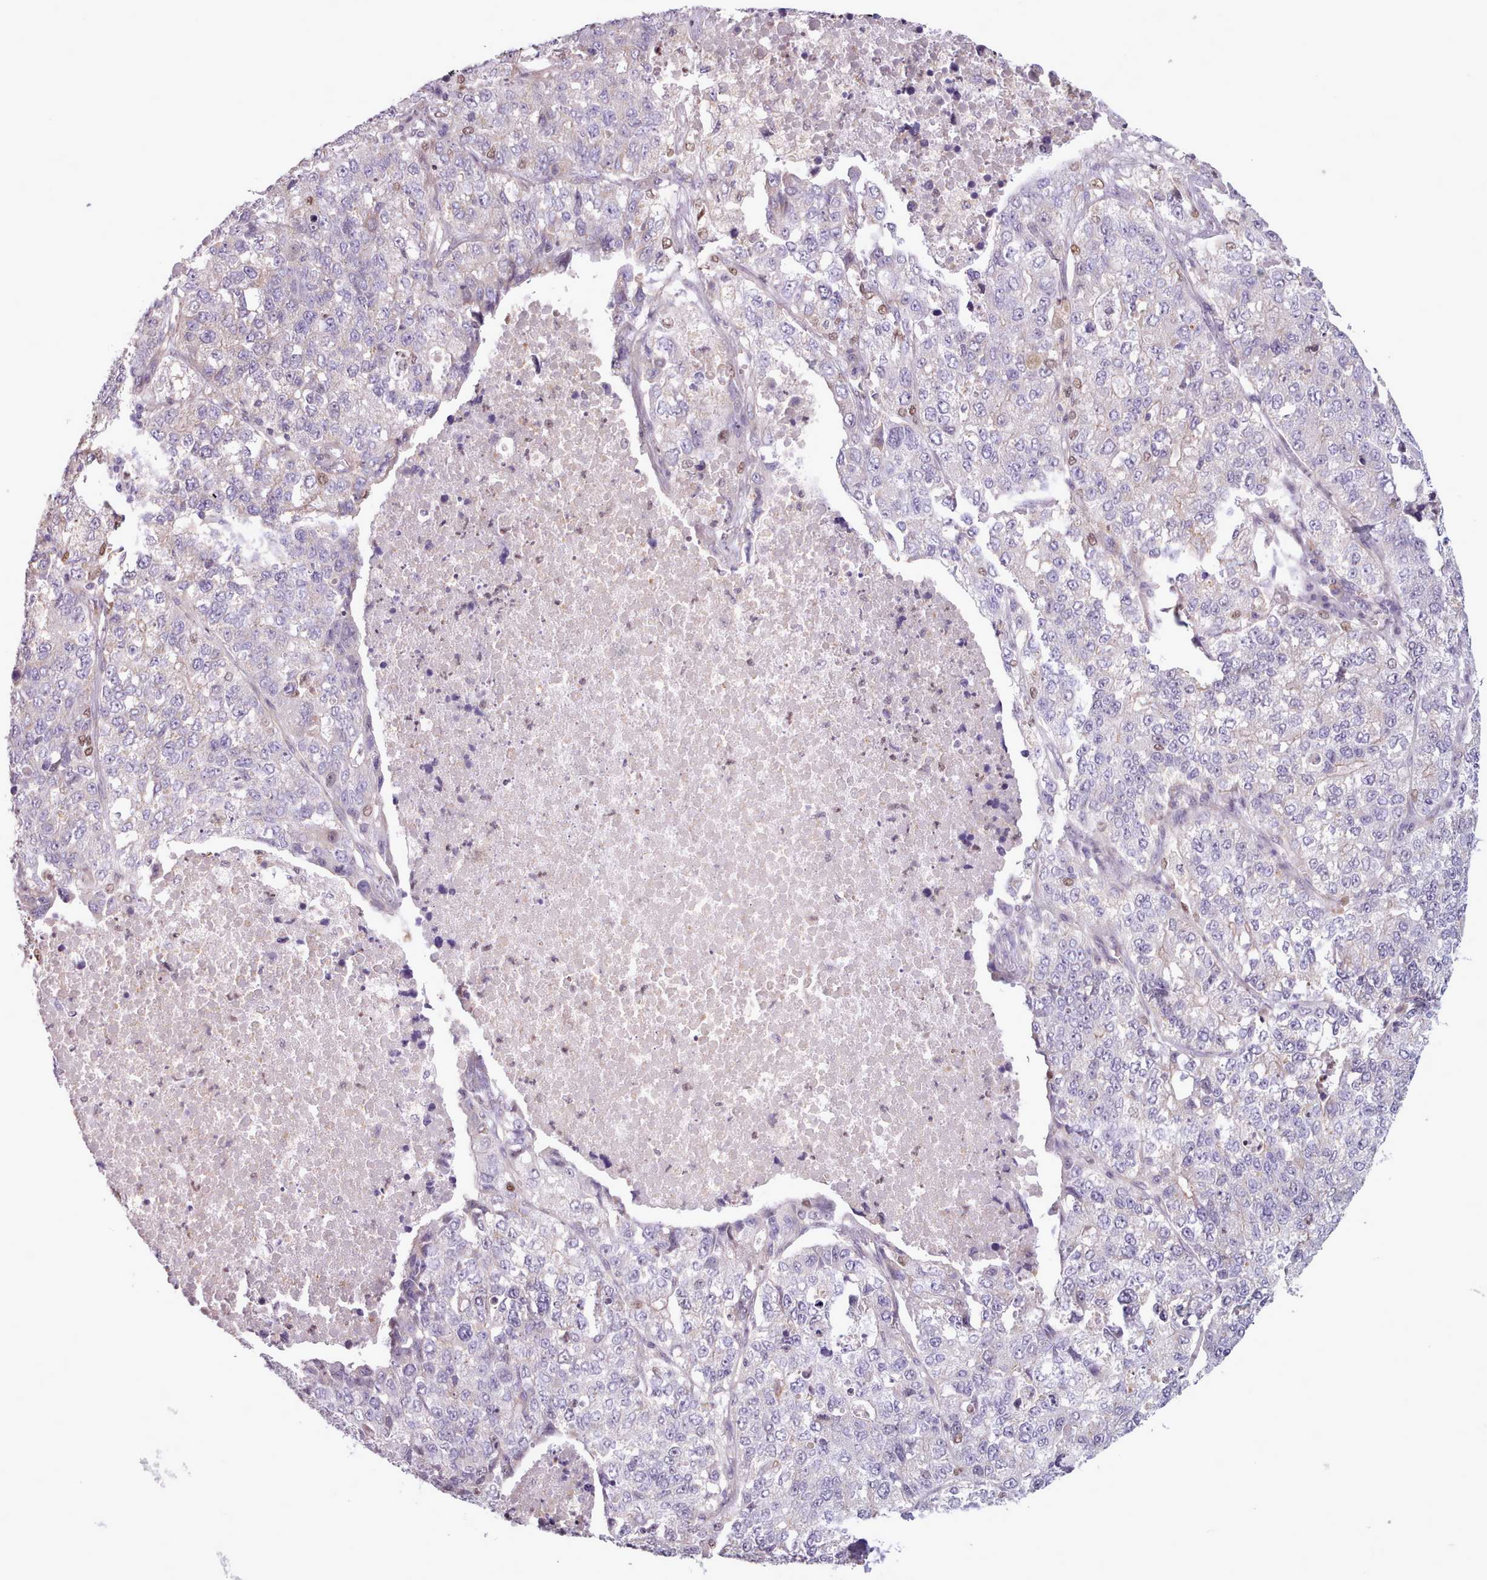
{"staining": {"intensity": "negative", "quantity": "none", "location": "none"}, "tissue": "lung cancer", "cell_type": "Tumor cells", "image_type": "cancer", "snomed": [{"axis": "morphology", "description": "Adenocarcinoma, NOS"}, {"axis": "topography", "description": "Lung"}], "caption": "This is an immunohistochemistry image of human adenocarcinoma (lung). There is no expression in tumor cells.", "gene": "SLURP1", "patient": {"sex": "male", "age": 49}}